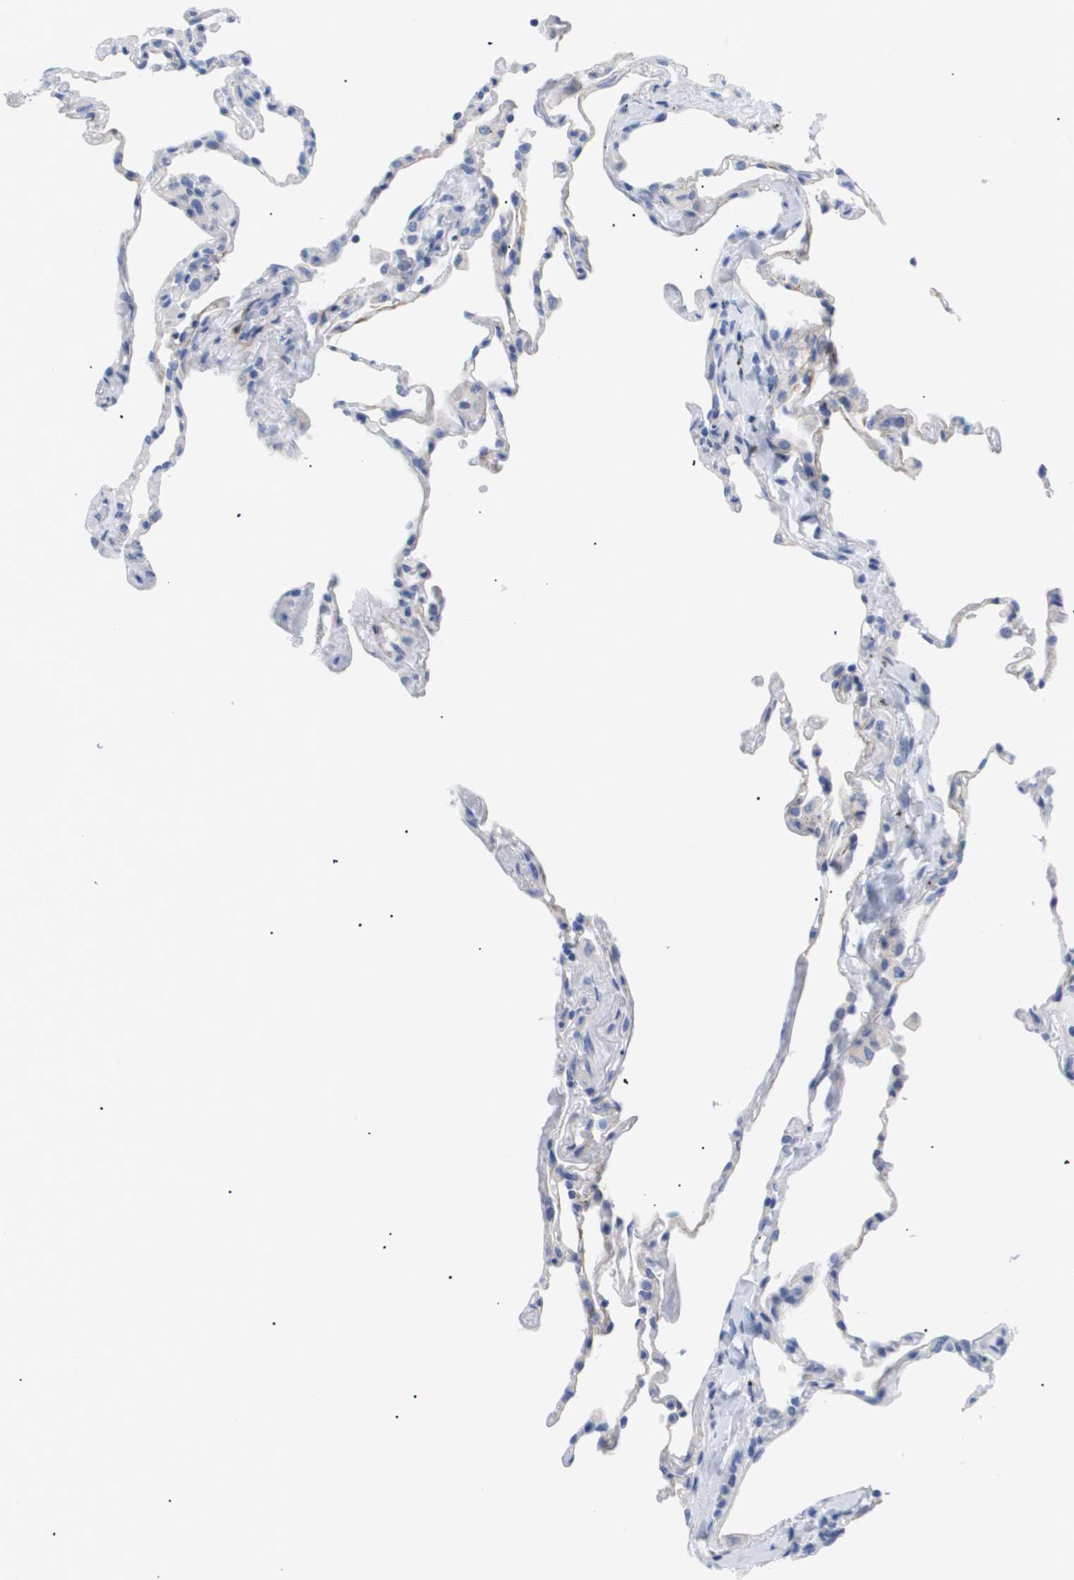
{"staining": {"intensity": "negative", "quantity": "none", "location": "none"}, "tissue": "lung", "cell_type": "Alveolar cells", "image_type": "normal", "snomed": [{"axis": "morphology", "description": "Normal tissue, NOS"}, {"axis": "topography", "description": "Lung"}], "caption": "IHC micrograph of normal lung: human lung stained with DAB (3,3'-diaminobenzidine) demonstrates no significant protein staining in alveolar cells.", "gene": "CAV3", "patient": {"sex": "male", "age": 59}}